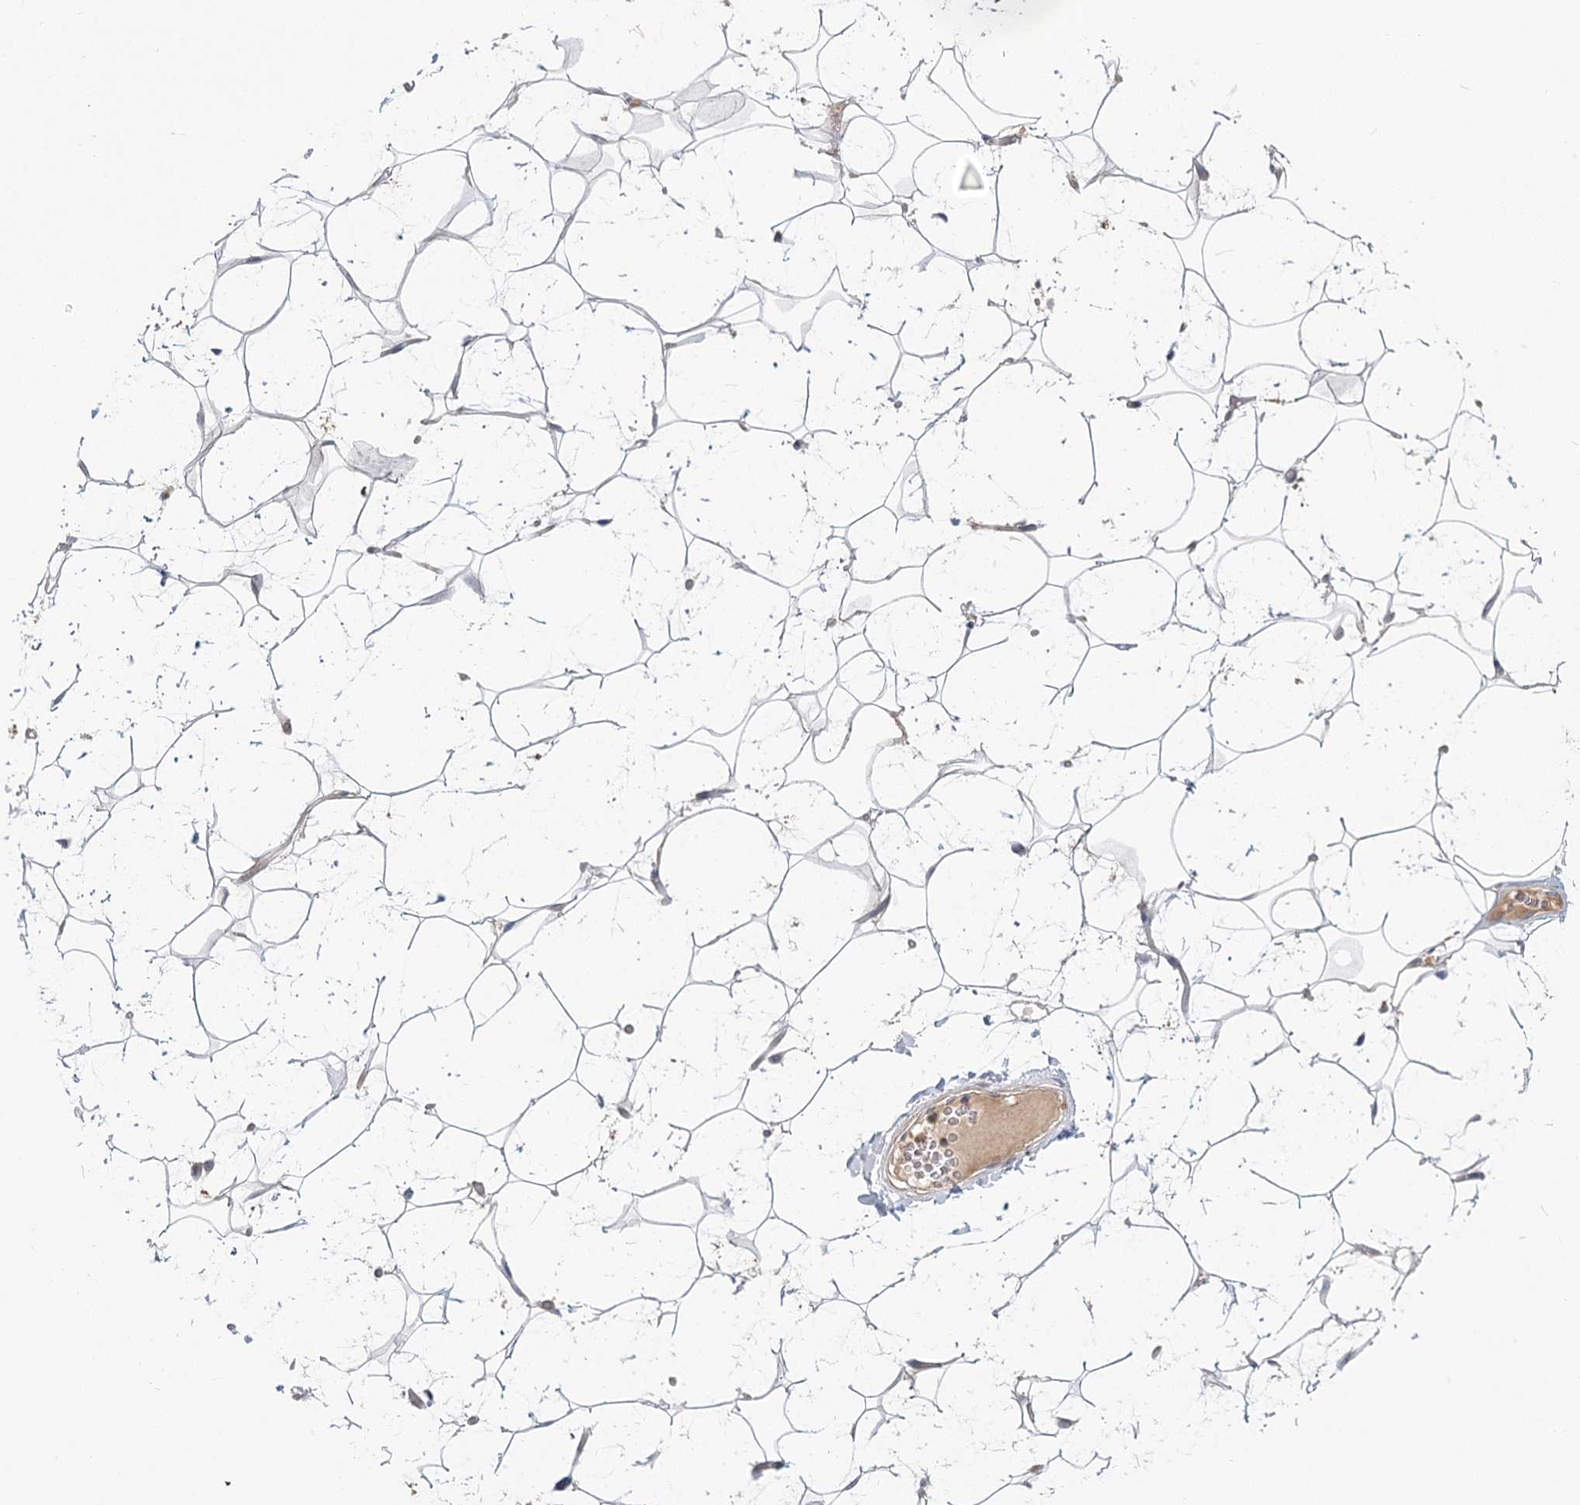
{"staining": {"intensity": "negative", "quantity": "none", "location": "none"}, "tissue": "adipose tissue", "cell_type": "Adipocytes", "image_type": "normal", "snomed": [{"axis": "morphology", "description": "Normal tissue, NOS"}, {"axis": "topography", "description": "Breast"}], "caption": "Histopathology image shows no protein staining in adipocytes of benign adipose tissue. Nuclei are stained in blue.", "gene": "MTMR3", "patient": {"sex": "female", "age": 26}}